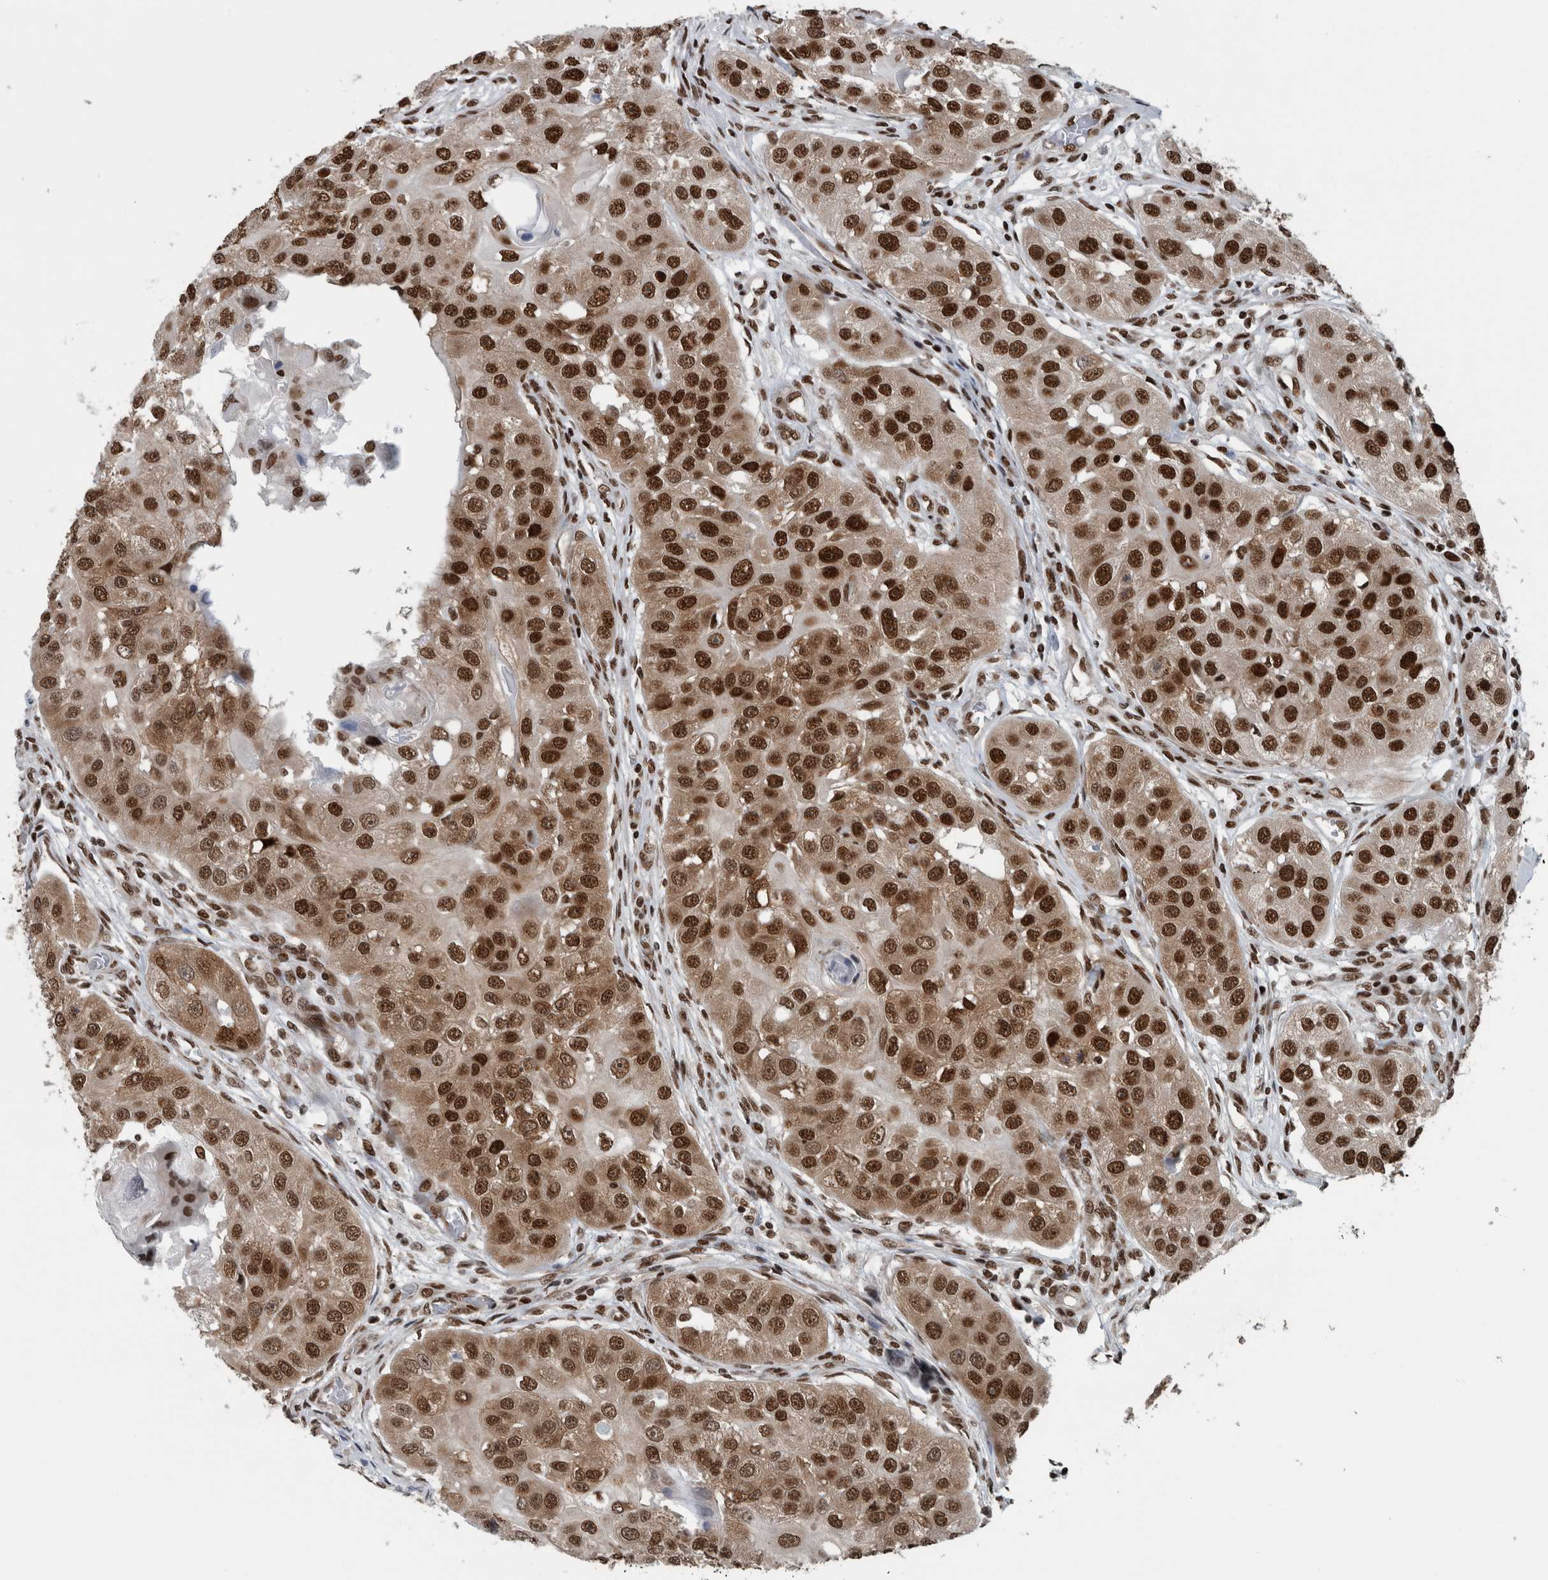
{"staining": {"intensity": "strong", "quantity": ">75%", "location": "cytoplasmic/membranous,nuclear"}, "tissue": "head and neck cancer", "cell_type": "Tumor cells", "image_type": "cancer", "snomed": [{"axis": "morphology", "description": "Normal tissue, NOS"}, {"axis": "morphology", "description": "Squamous cell carcinoma, NOS"}, {"axis": "topography", "description": "Skeletal muscle"}, {"axis": "topography", "description": "Head-Neck"}], "caption": "This photomicrograph demonstrates squamous cell carcinoma (head and neck) stained with immunohistochemistry to label a protein in brown. The cytoplasmic/membranous and nuclear of tumor cells show strong positivity for the protein. Nuclei are counter-stained blue.", "gene": "DNMT3A", "patient": {"sex": "male", "age": 51}}